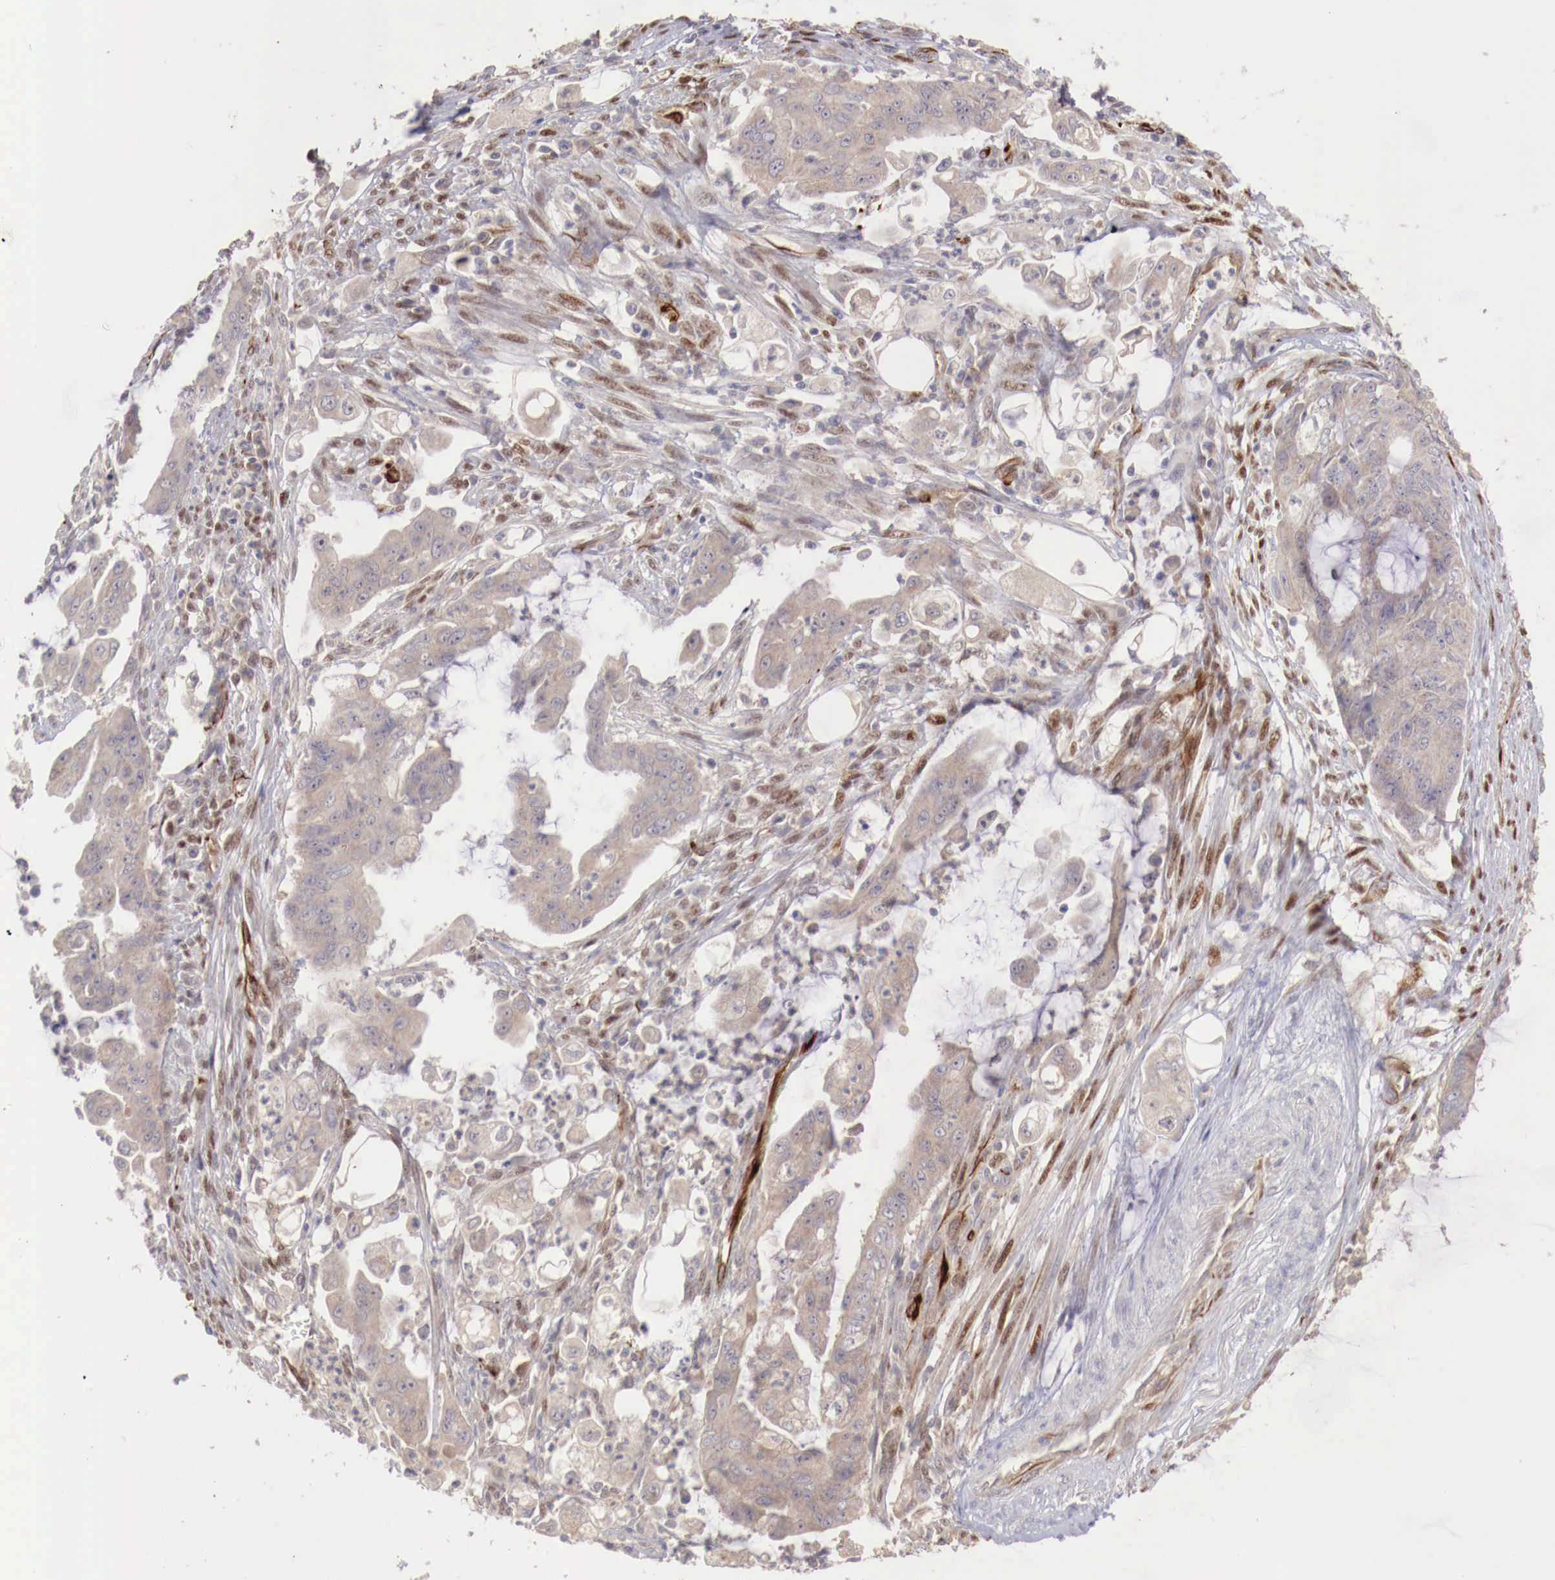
{"staining": {"intensity": "negative", "quantity": "none", "location": "none"}, "tissue": "endometrial cancer", "cell_type": "Tumor cells", "image_type": "cancer", "snomed": [{"axis": "morphology", "description": "Adenocarcinoma, NOS"}, {"axis": "topography", "description": "Endometrium"}], "caption": "A micrograph of endometrial cancer stained for a protein demonstrates no brown staining in tumor cells.", "gene": "WT1", "patient": {"sex": "female", "age": 75}}